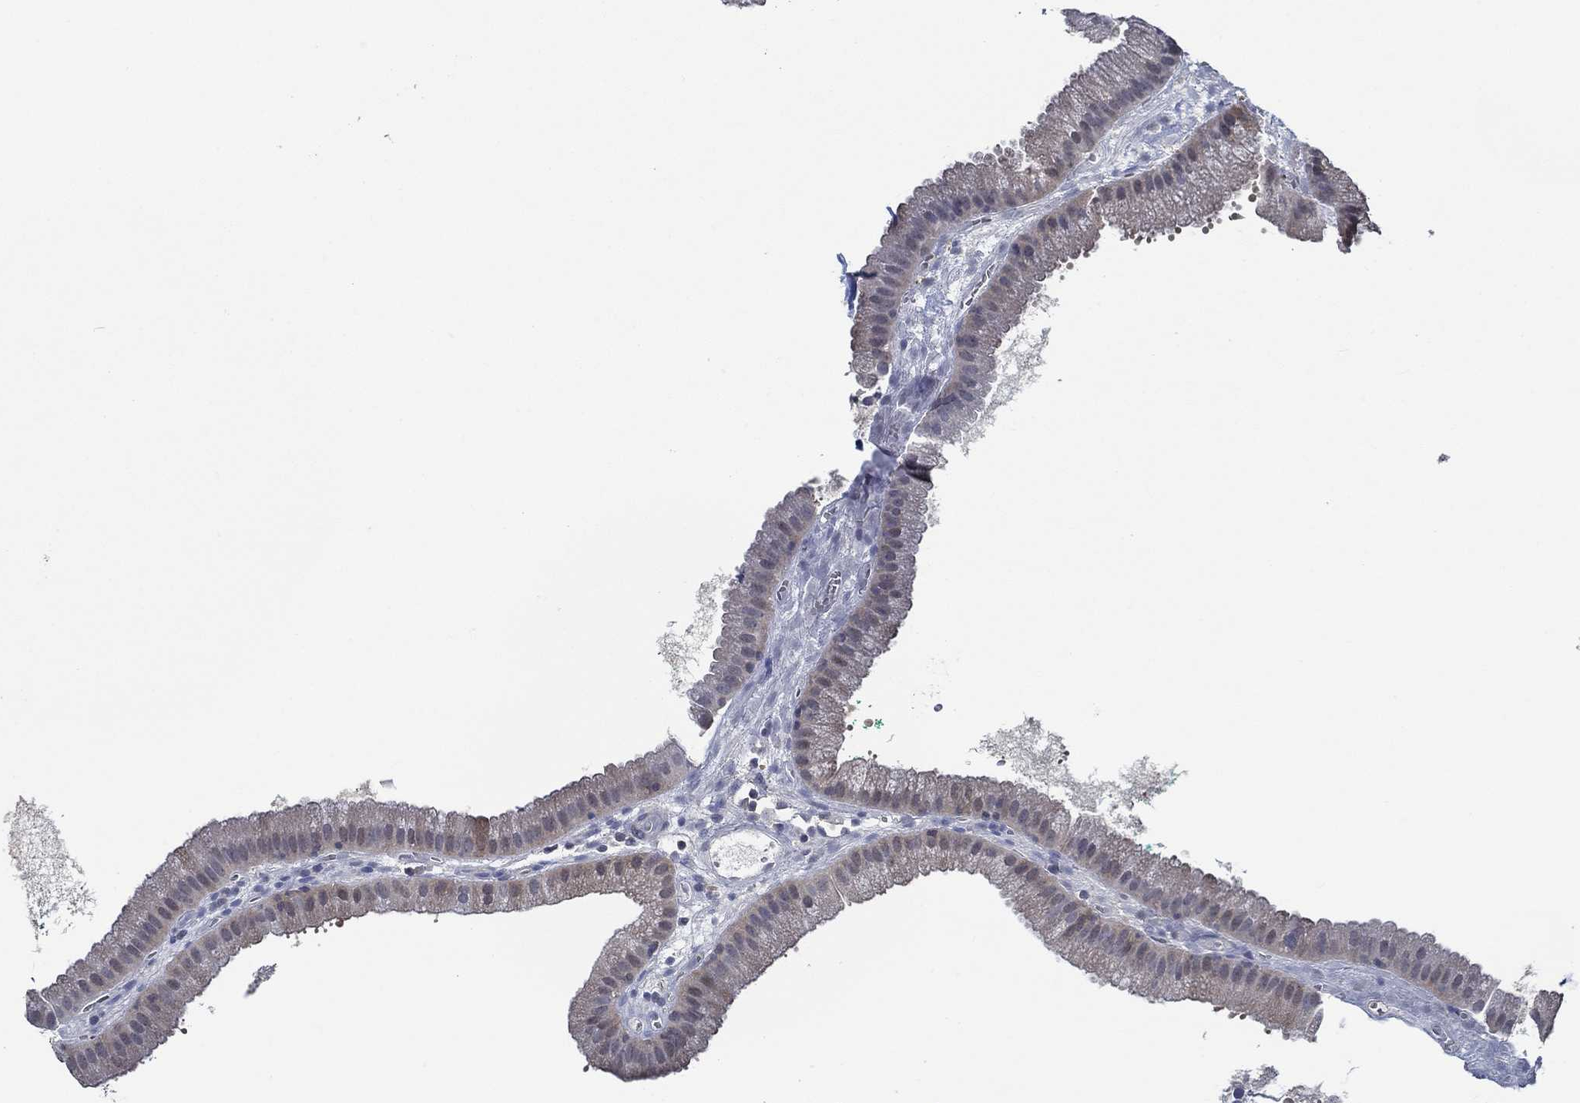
{"staining": {"intensity": "weak", "quantity": "<25%", "location": "cytoplasmic/membranous"}, "tissue": "gallbladder", "cell_type": "Glandular cells", "image_type": "normal", "snomed": [{"axis": "morphology", "description": "Normal tissue, NOS"}, {"axis": "topography", "description": "Gallbladder"}], "caption": "A histopathology image of gallbladder stained for a protein shows no brown staining in glandular cells.", "gene": "DACT1", "patient": {"sex": "male", "age": 67}}